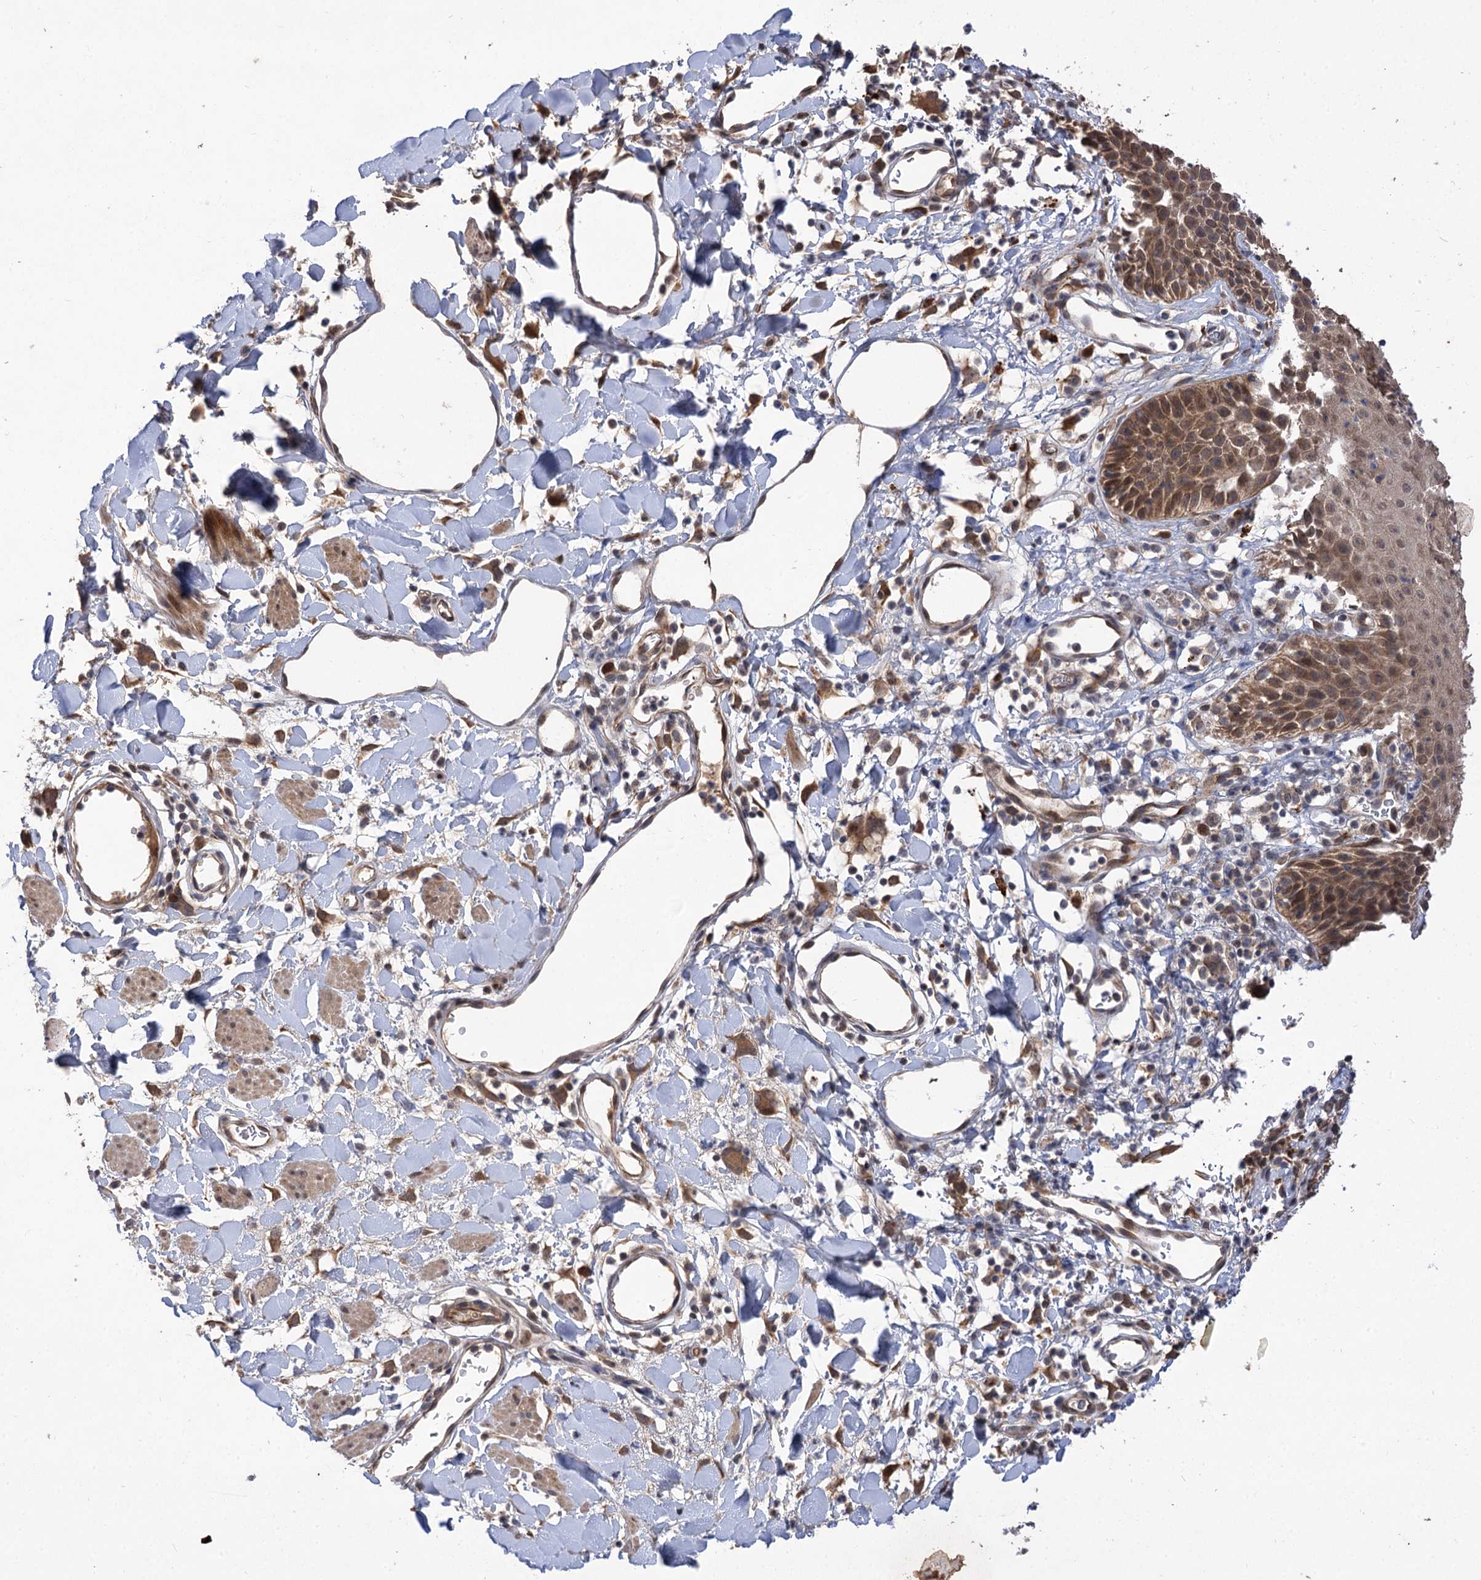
{"staining": {"intensity": "moderate", "quantity": ">75%", "location": "cytoplasmic/membranous"}, "tissue": "skin", "cell_type": "Epidermal cells", "image_type": "normal", "snomed": [{"axis": "morphology", "description": "Normal tissue, NOS"}, {"axis": "topography", "description": "Vulva"}], "caption": "The micrograph reveals staining of benign skin, revealing moderate cytoplasmic/membranous protein positivity (brown color) within epidermal cells. The protein of interest is shown in brown color, while the nuclei are stained blue.", "gene": "FBXW8", "patient": {"sex": "female", "age": 68}}